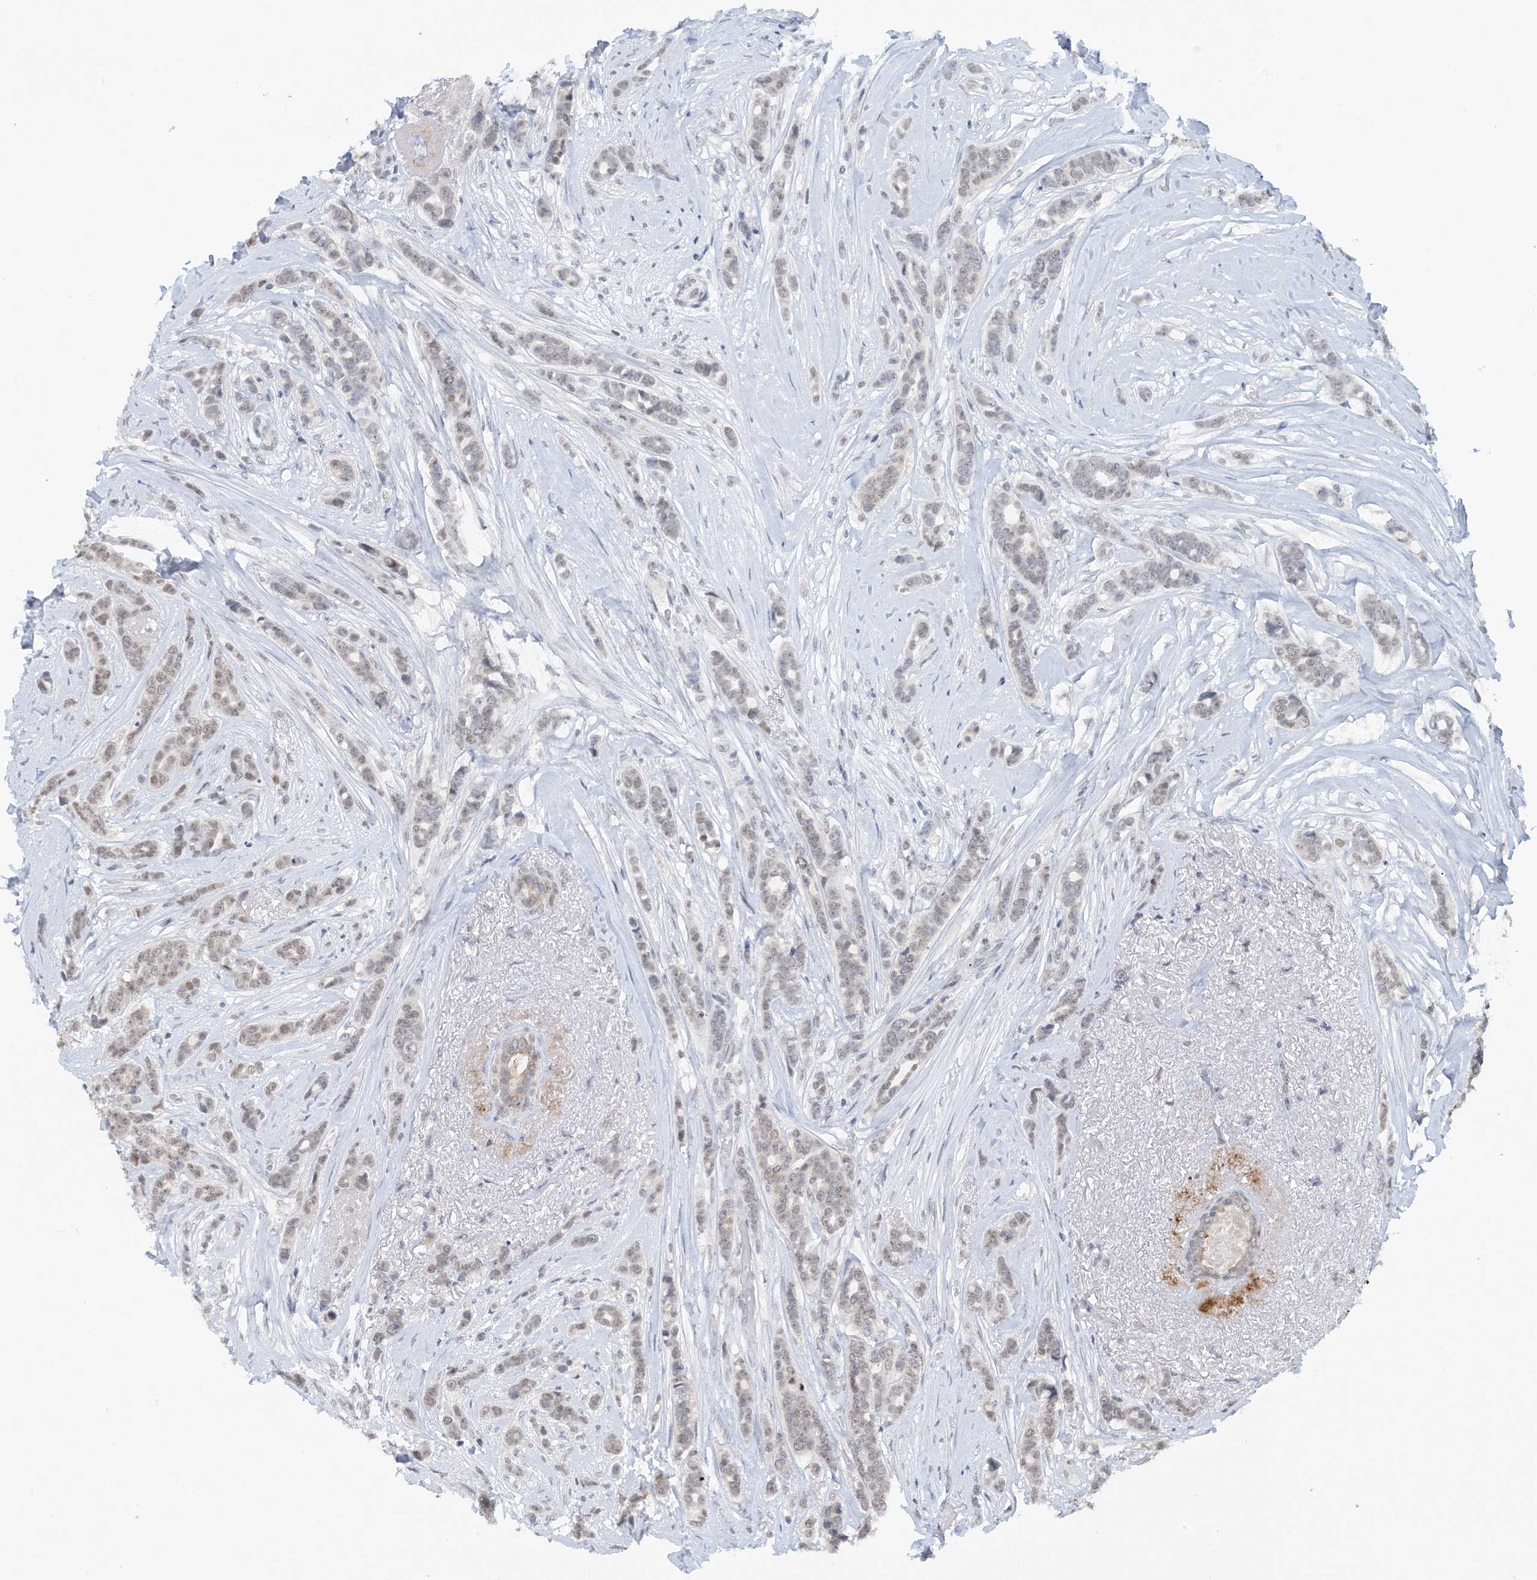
{"staining": {"intensity": "weak", "quantity": "<25%", "location": "nuclear"}, "tissue": "breast cancer", "cell_type": "Tumor cells", "image_type": "cancer", "snomed": [{"axis": "morphology", "description": "Lobular carcinoma"}, {"axis": "topography", "description": "Breast"}], "caption": "An IHC photomicrograph of breast cancer (lobular carcinoma) is shown. There is no staining in tumor cells of breast cancer (lobular carcinoma).", "gene": "ACYP2", "patient": {"sex": "female", "age": 51}}